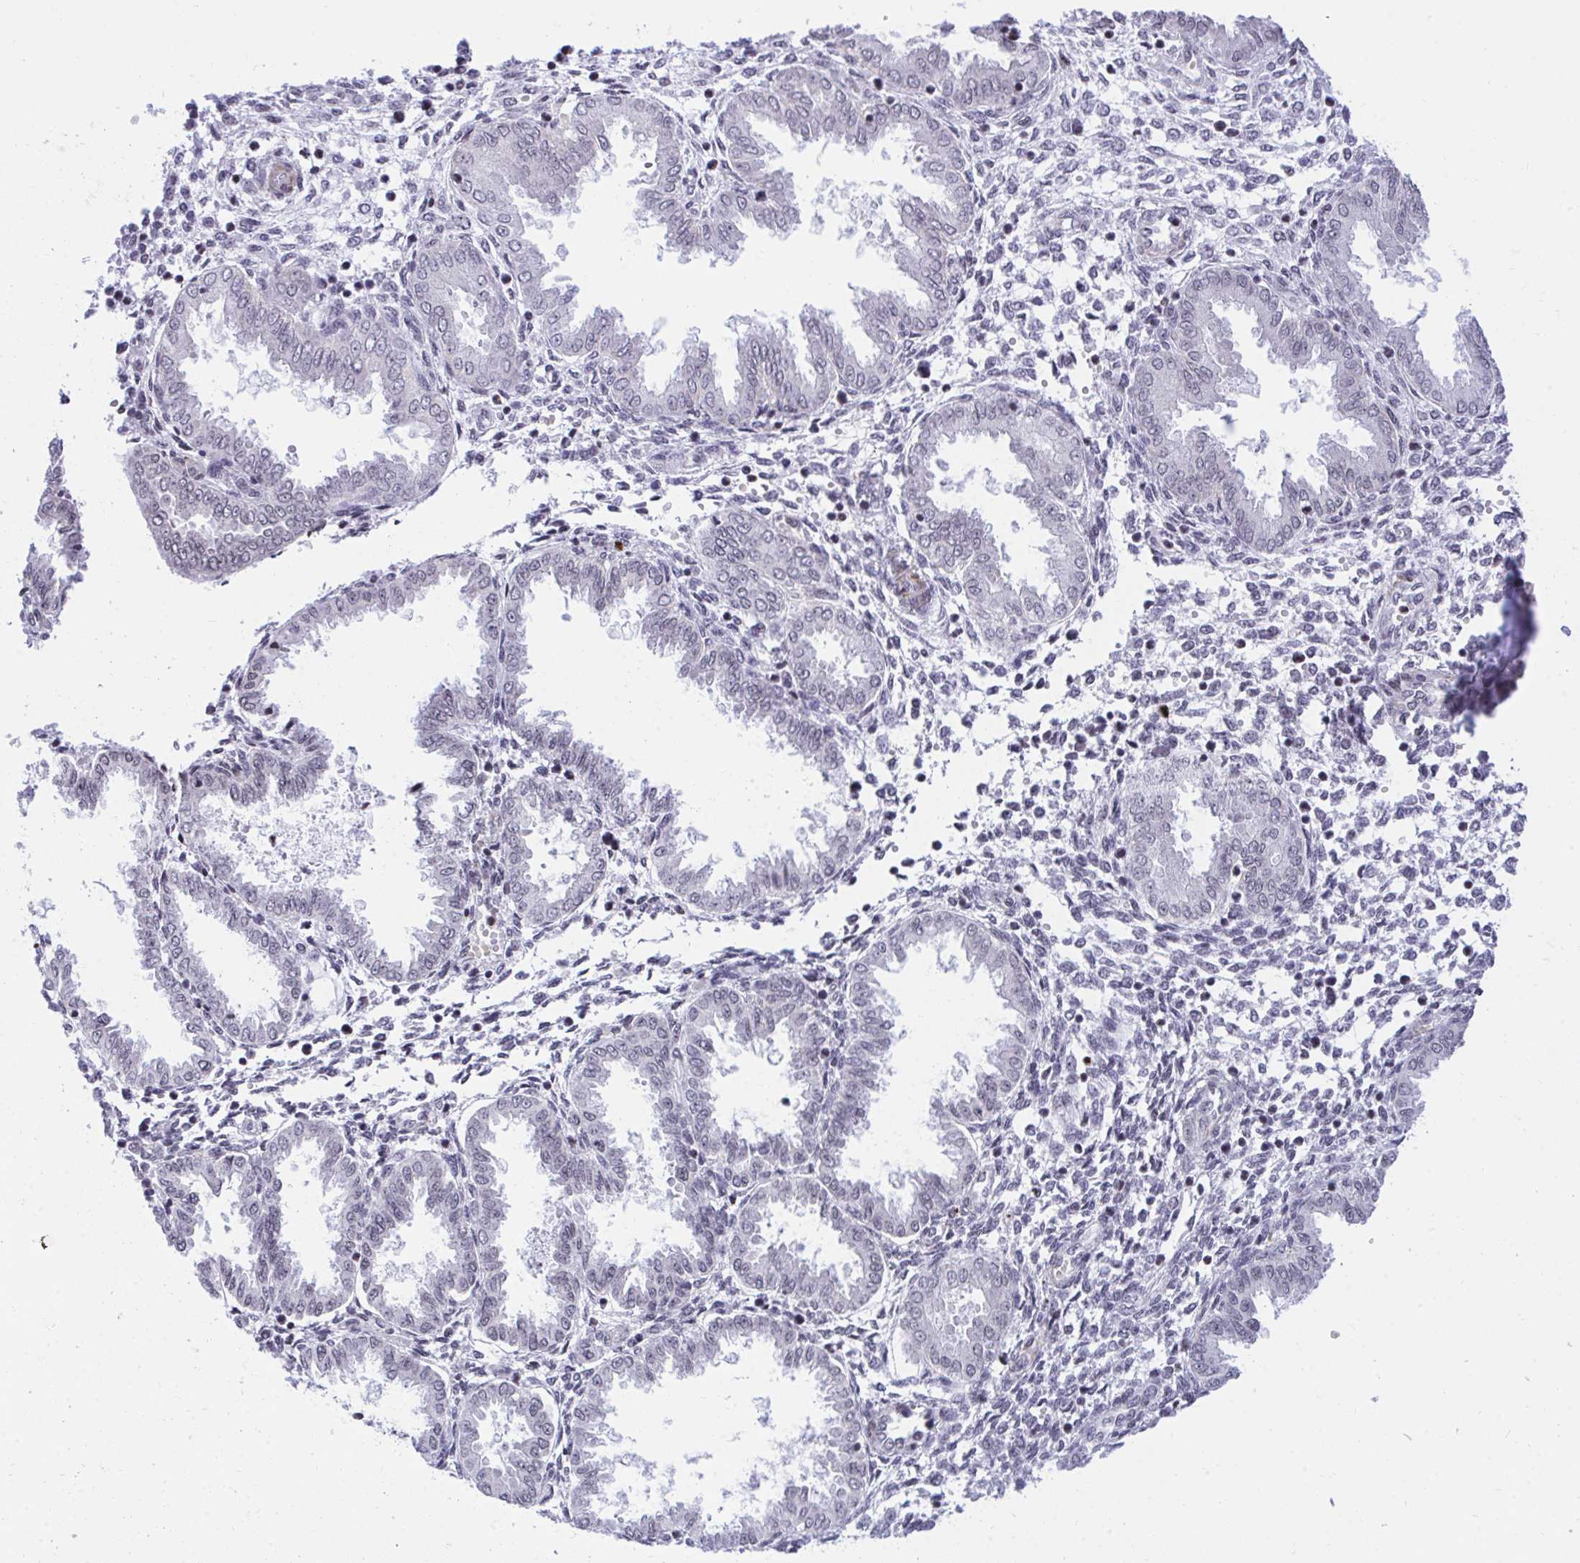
{"staining": {"intensity": "negative", "quantity": "none", "location": "none"}, "tissue": "endometrium", "cell_type": "Cells in endometrial stroma", "image_type": "normal", "snomed": [{"axis": "morphology", "description": "Normal tissue, NOS"}, {"axis": "topography", "description": "Endometrium"}], "caption": "Histopathology image shows no significant protein expression in cells in endometrial stroma of unremarkable endometrium. Nuclei are stained in blue.", "gene": "KCNN4", "patient": {"sex": "female", "age": 33}}